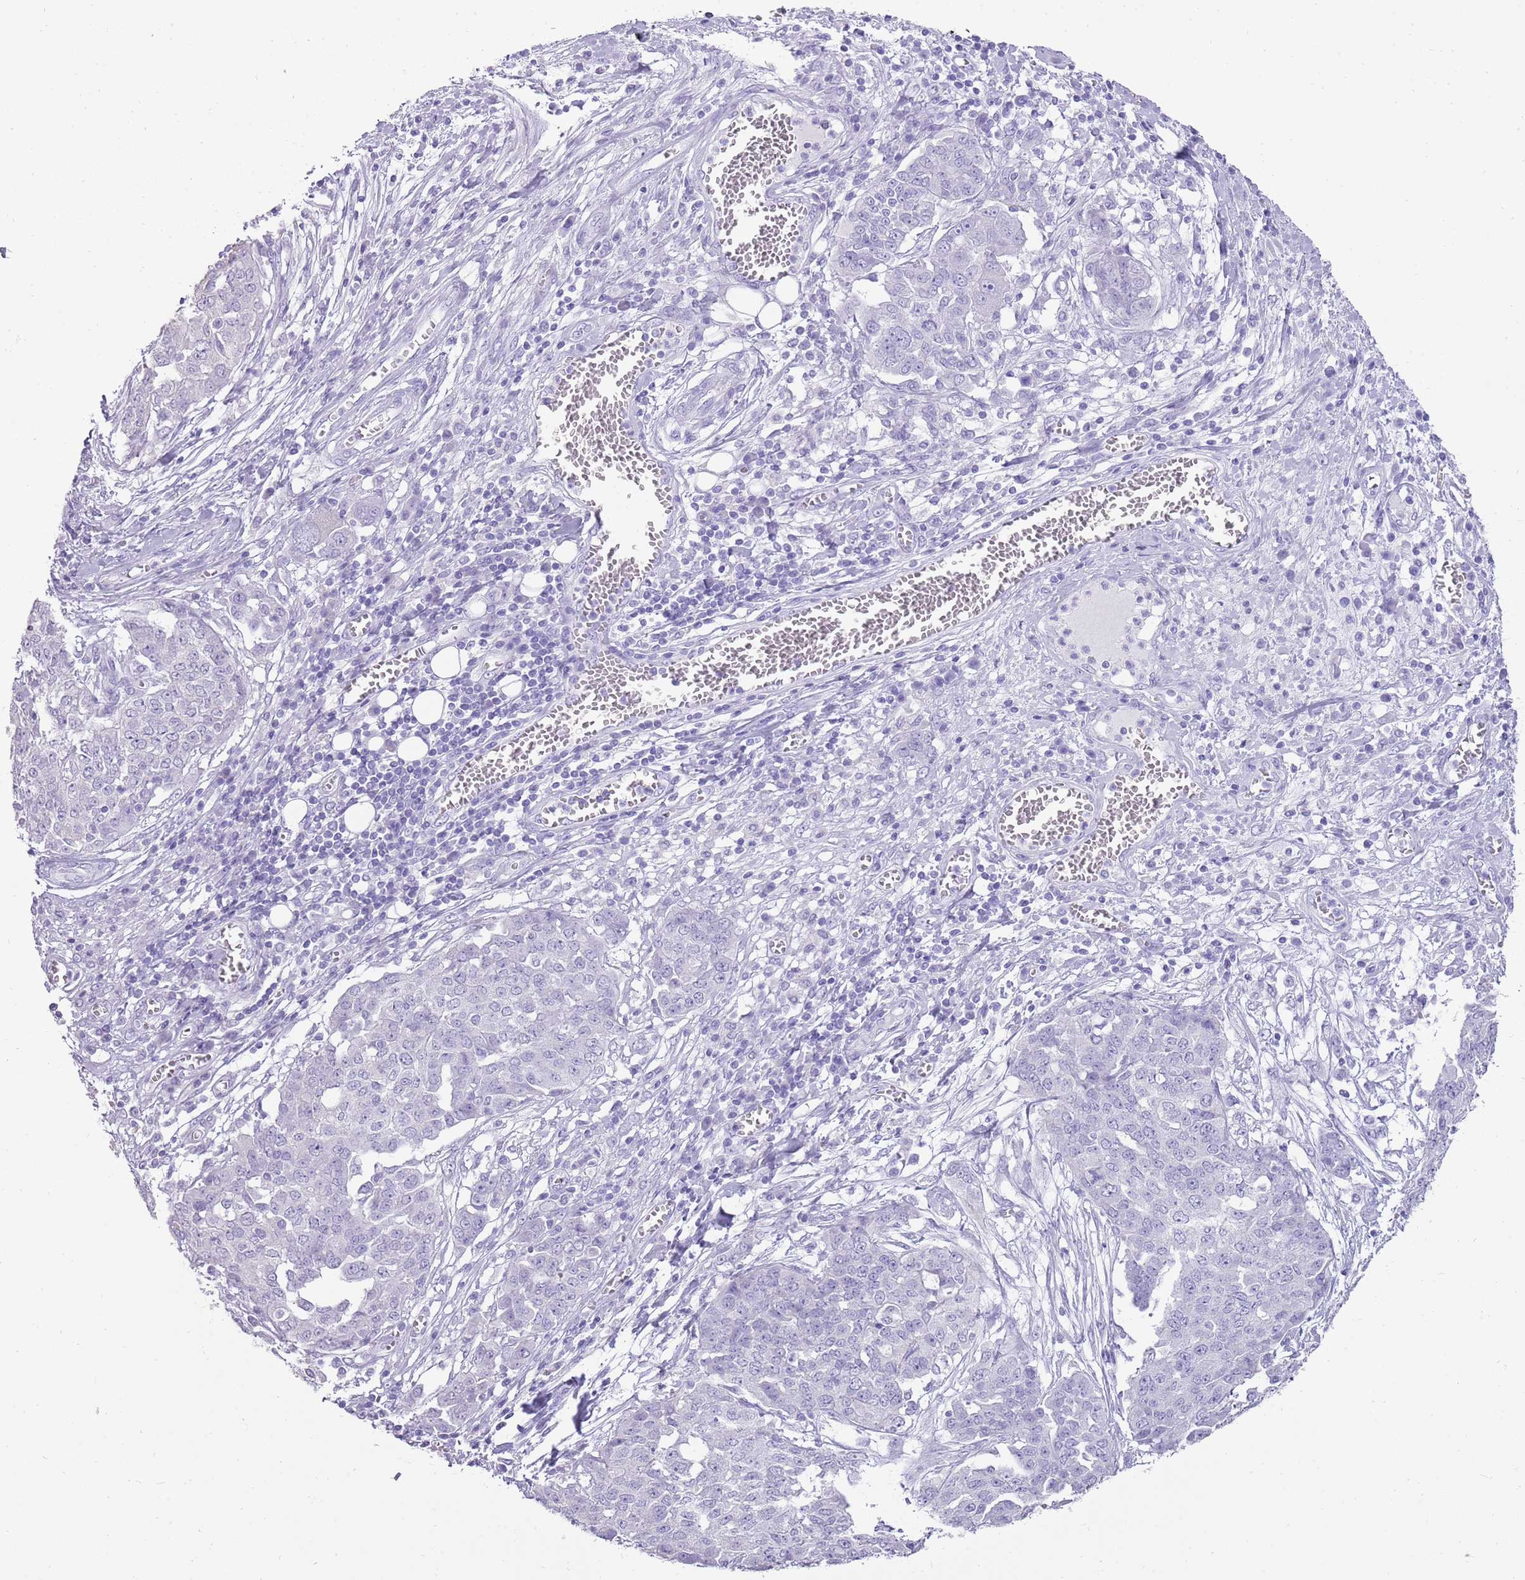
{"staining": {"intensity": "negative", "quantity": "none", "location": "none"}, "tissue": "ovarian cancer", "cell_type": "Tumor cells", "image_type": "cancer", "snomed": [{"axis": "morphology", "description": "Cystadenocarcinoma, serous, NOS"}, {"axis": "topography", "description": "Soft tissue"}, {"axis": "topography", "description": "Ovary"}], "caption": "This histopathology image is of serous cystadenocarcinoma (ovarian) stained with immunohistochemistry to label a protein in brown with the nuclei are counter-stained blue. There is no staining in tumor cells. (IHC, brightfield microscopy, high magnification).", "gene": "NBPF3", "patient": {"sex": "female", "age": 57}}